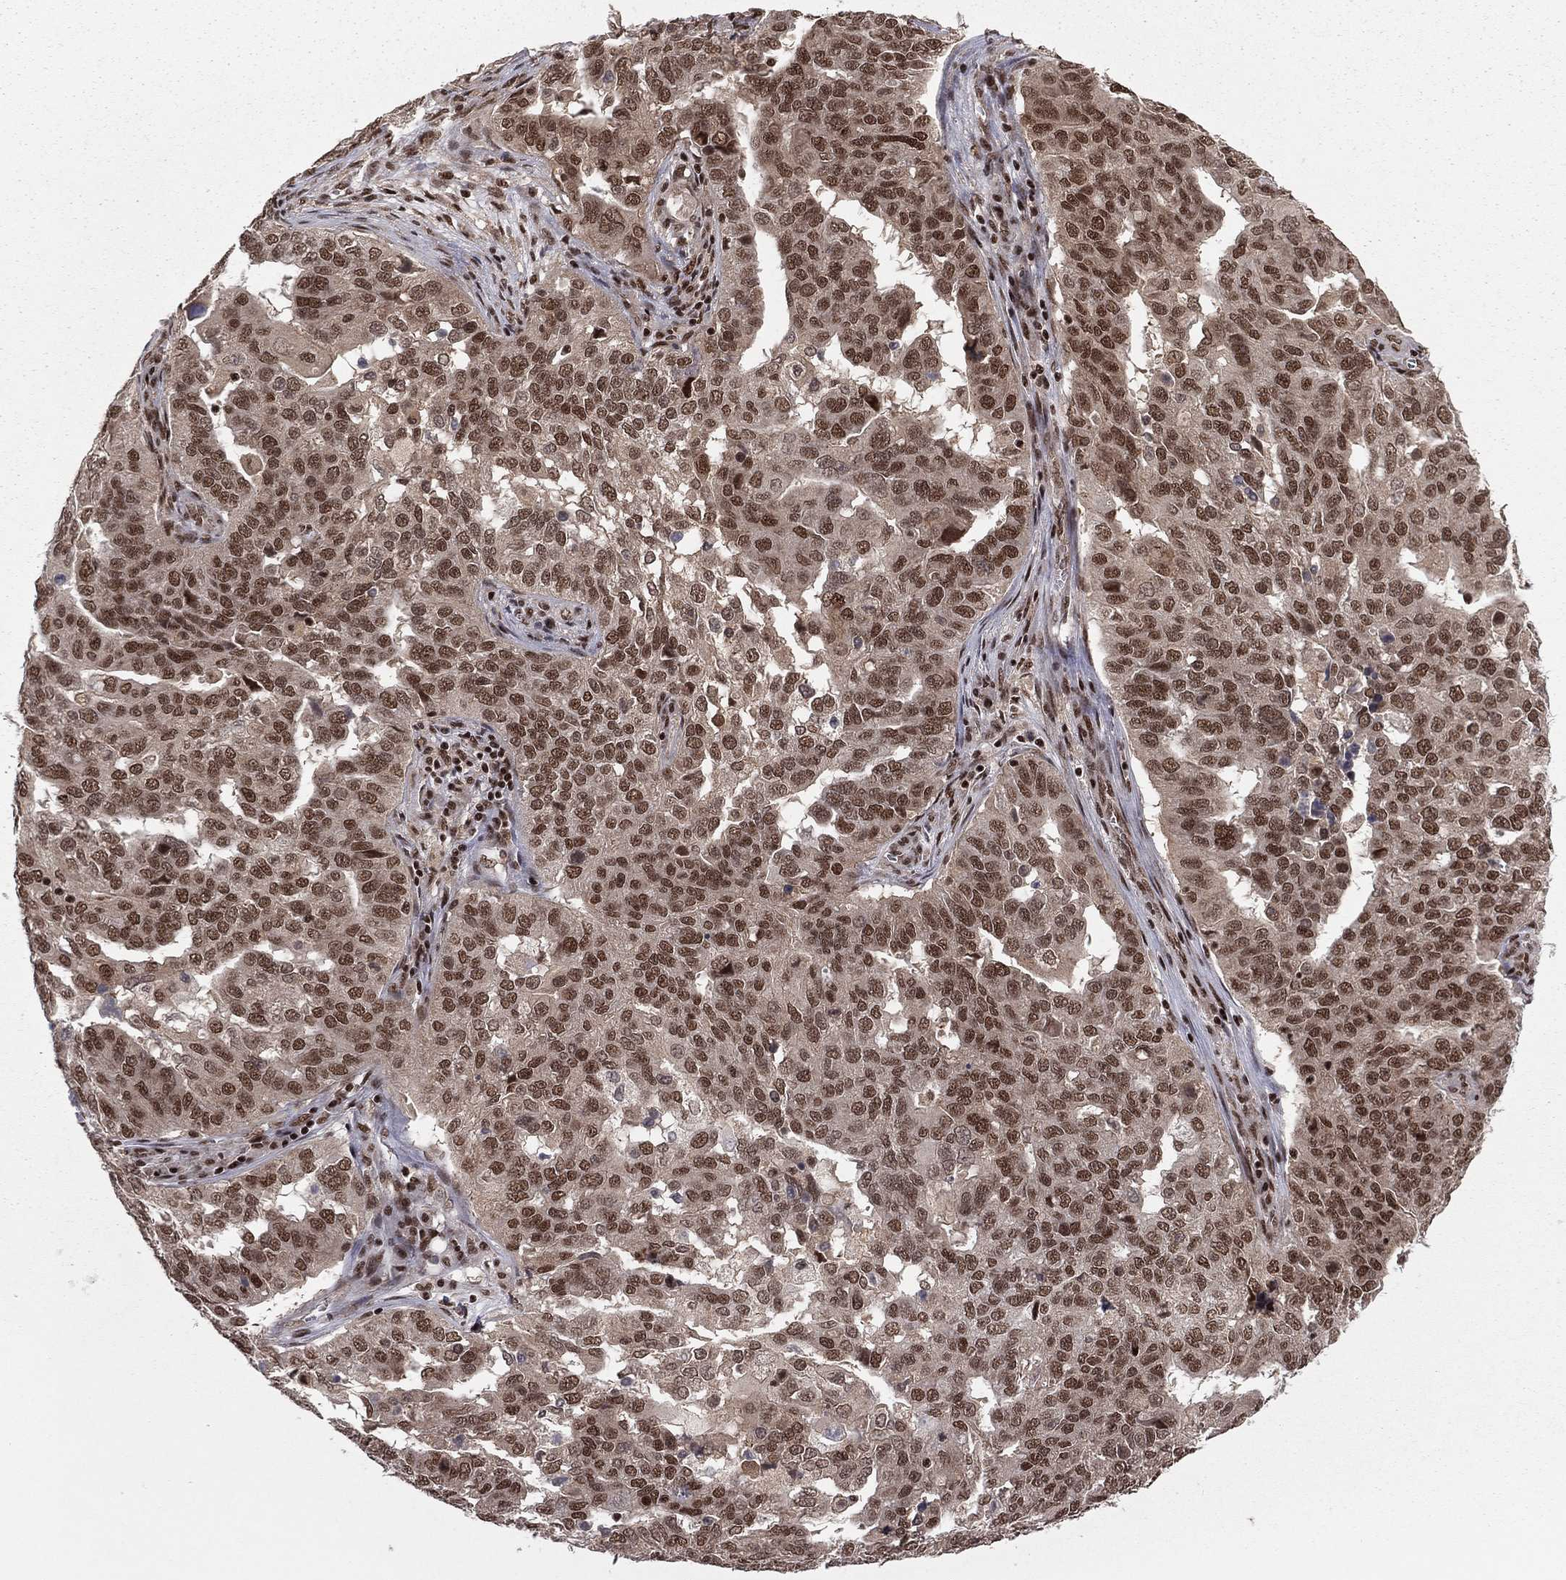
{"staining": {"intensity": "moderate", "quantity": ">75%", "location": "nuclear"}, "tissue": "ovarian cancer", "cell_type": "Tumor cells", "image_type": "cancer", "snomed": [{"axis": "morphology", "description": "Carcinoma, endometroid"}, {"axis": "topography", "description": "Soft tissue"}, {"axis": "topography", "description": "Ovary"}], "caption": "This micrograph reveals ovarian cancer (endometroid carcinoma) stained with immunohistochemistry to label a protein in brown. The nuclear of tumor cells show moderate positivity for the protein. Nuclei are counter-stained blue.", "gene": "NFYB", "patient": {"sex": "female", "age": 52}}